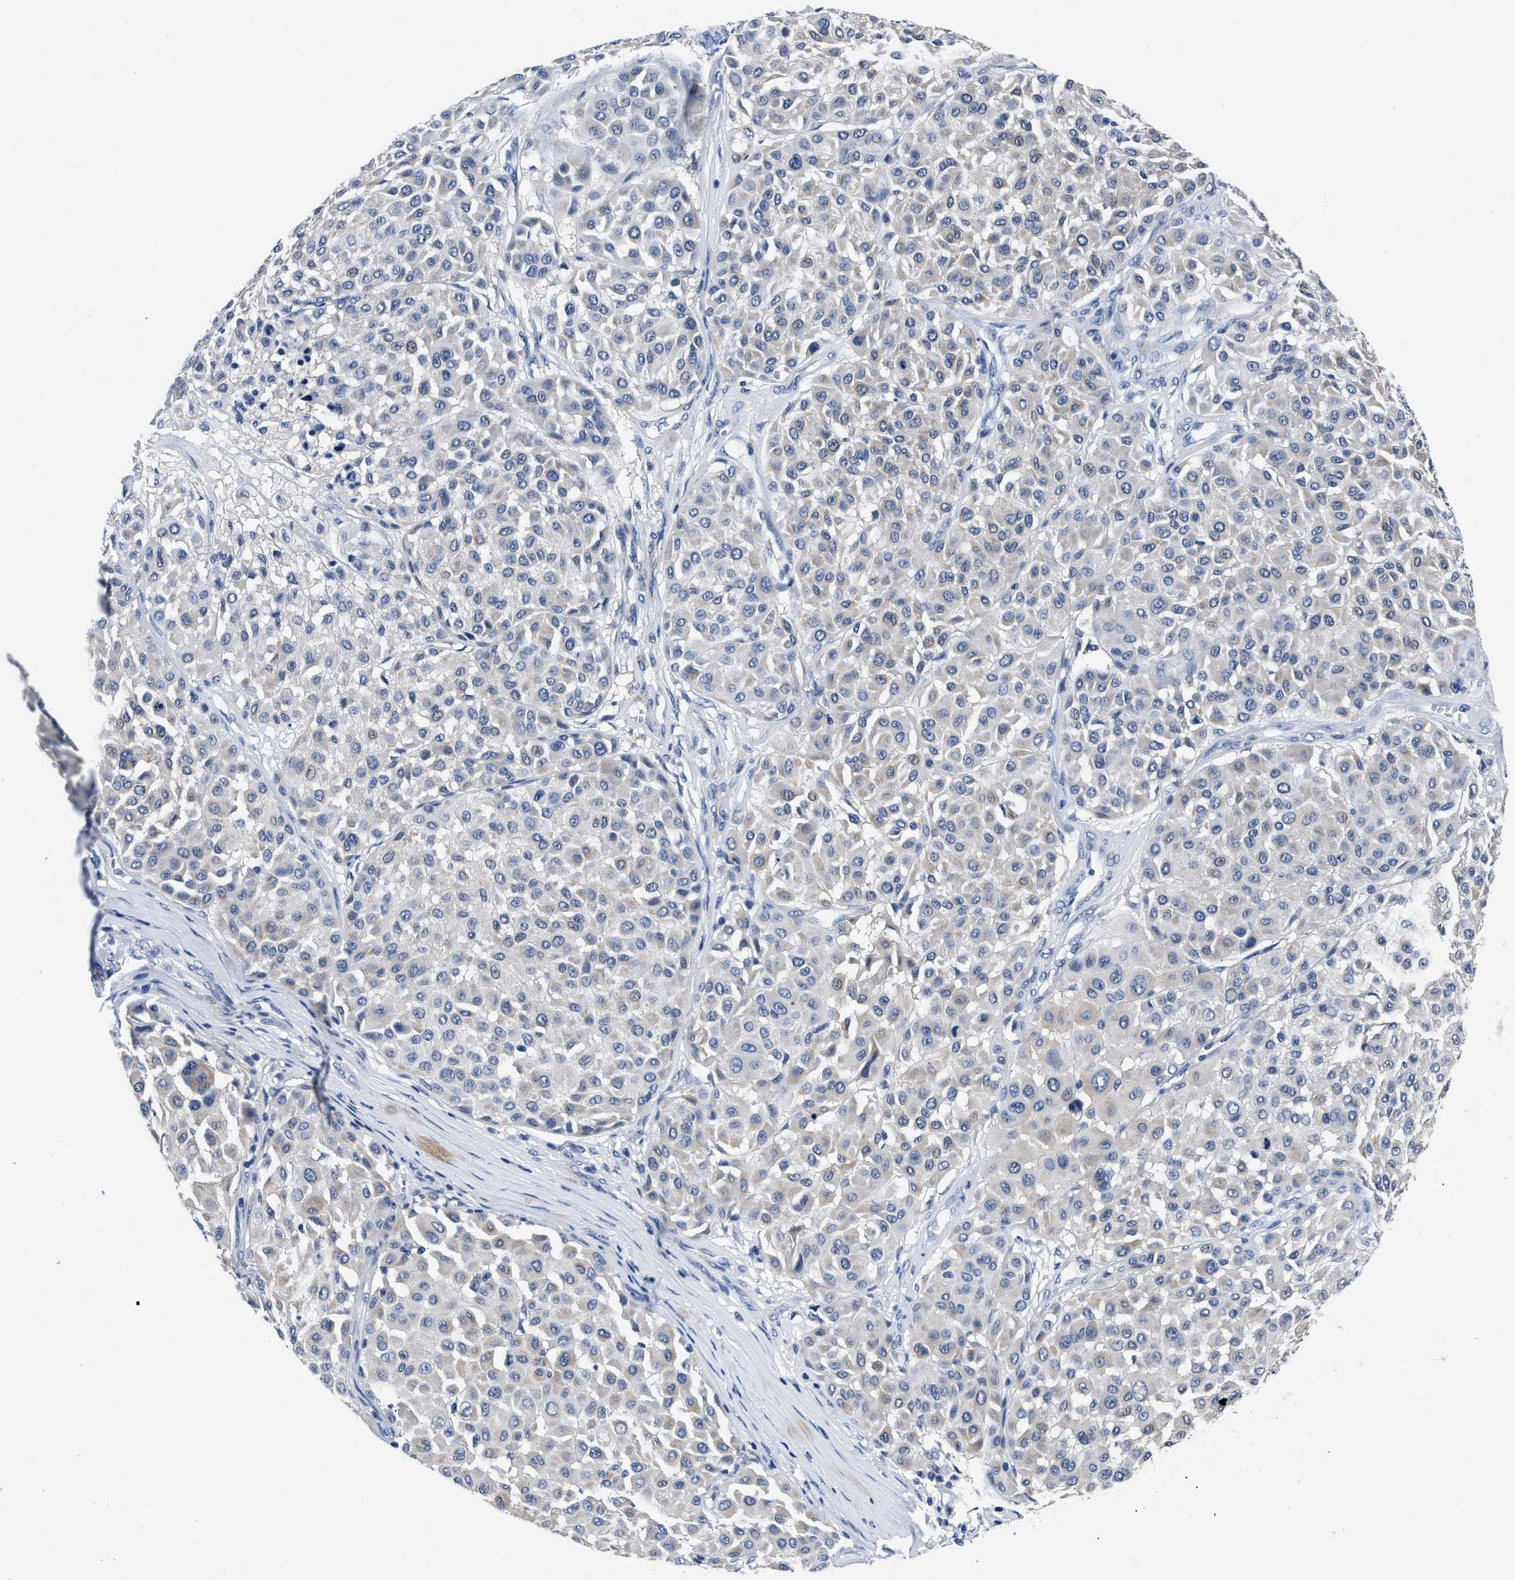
{"staining": {"intensity": "negative", "quantity": "none", "location": "none"}, "tissue": "melanoma", "cell_type": "Tumor cells", "image_type": "cancer", "snomed": [{"axis": "morphology", "description": "Malignant melanoma, Metastatic site"}, {"axis": "topography", "description": "Soft tissue"}], "caption": "Immunohistochemistry histopathology image of neoplastic tissue: human malignant melanoma (metastatic site) stained with DAB (3,3'-diaminobenzidine) displays no significant protein staining in tumor cells.", "gene": "SLC35F1", "patient": {"sex": "male", "age": 41}}